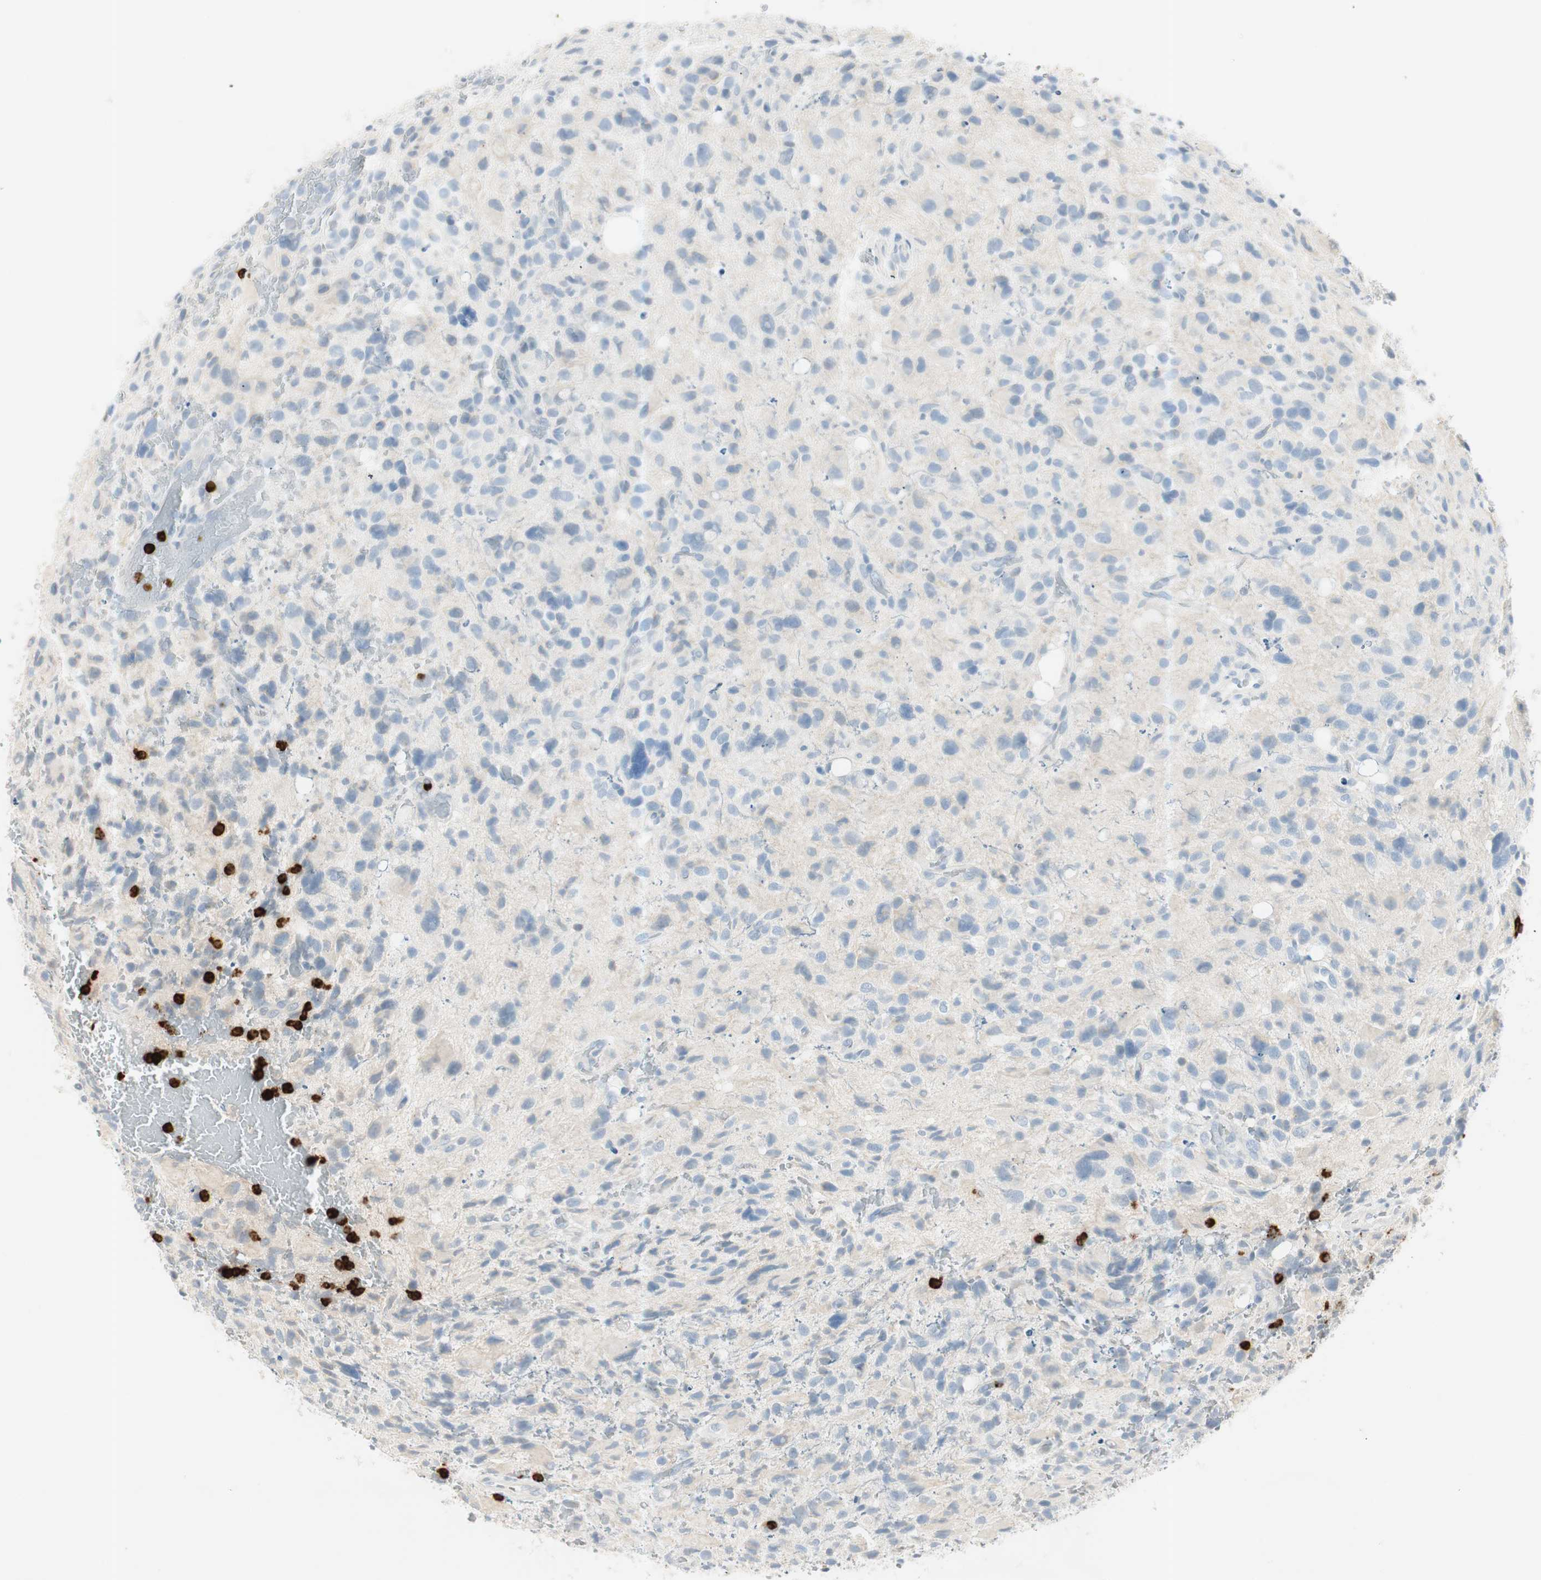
{"staining": {"intensity": "negative", "quantity": "none", "location": "none"}, "tissue": "glioma", "cell_type": "Tumor cells", "image_type": "cancer", "snomed": [{"axis": "morphology", "description": "Glioma, malignant, High grade"}, {"axis": "topography", "description": "Brain"}], "caption": "The image reveals no staining of tumor cells in high-grade glioma (malignant).", "gene": "PRTN3", "patient": {"sex": "male", "age": 48}}